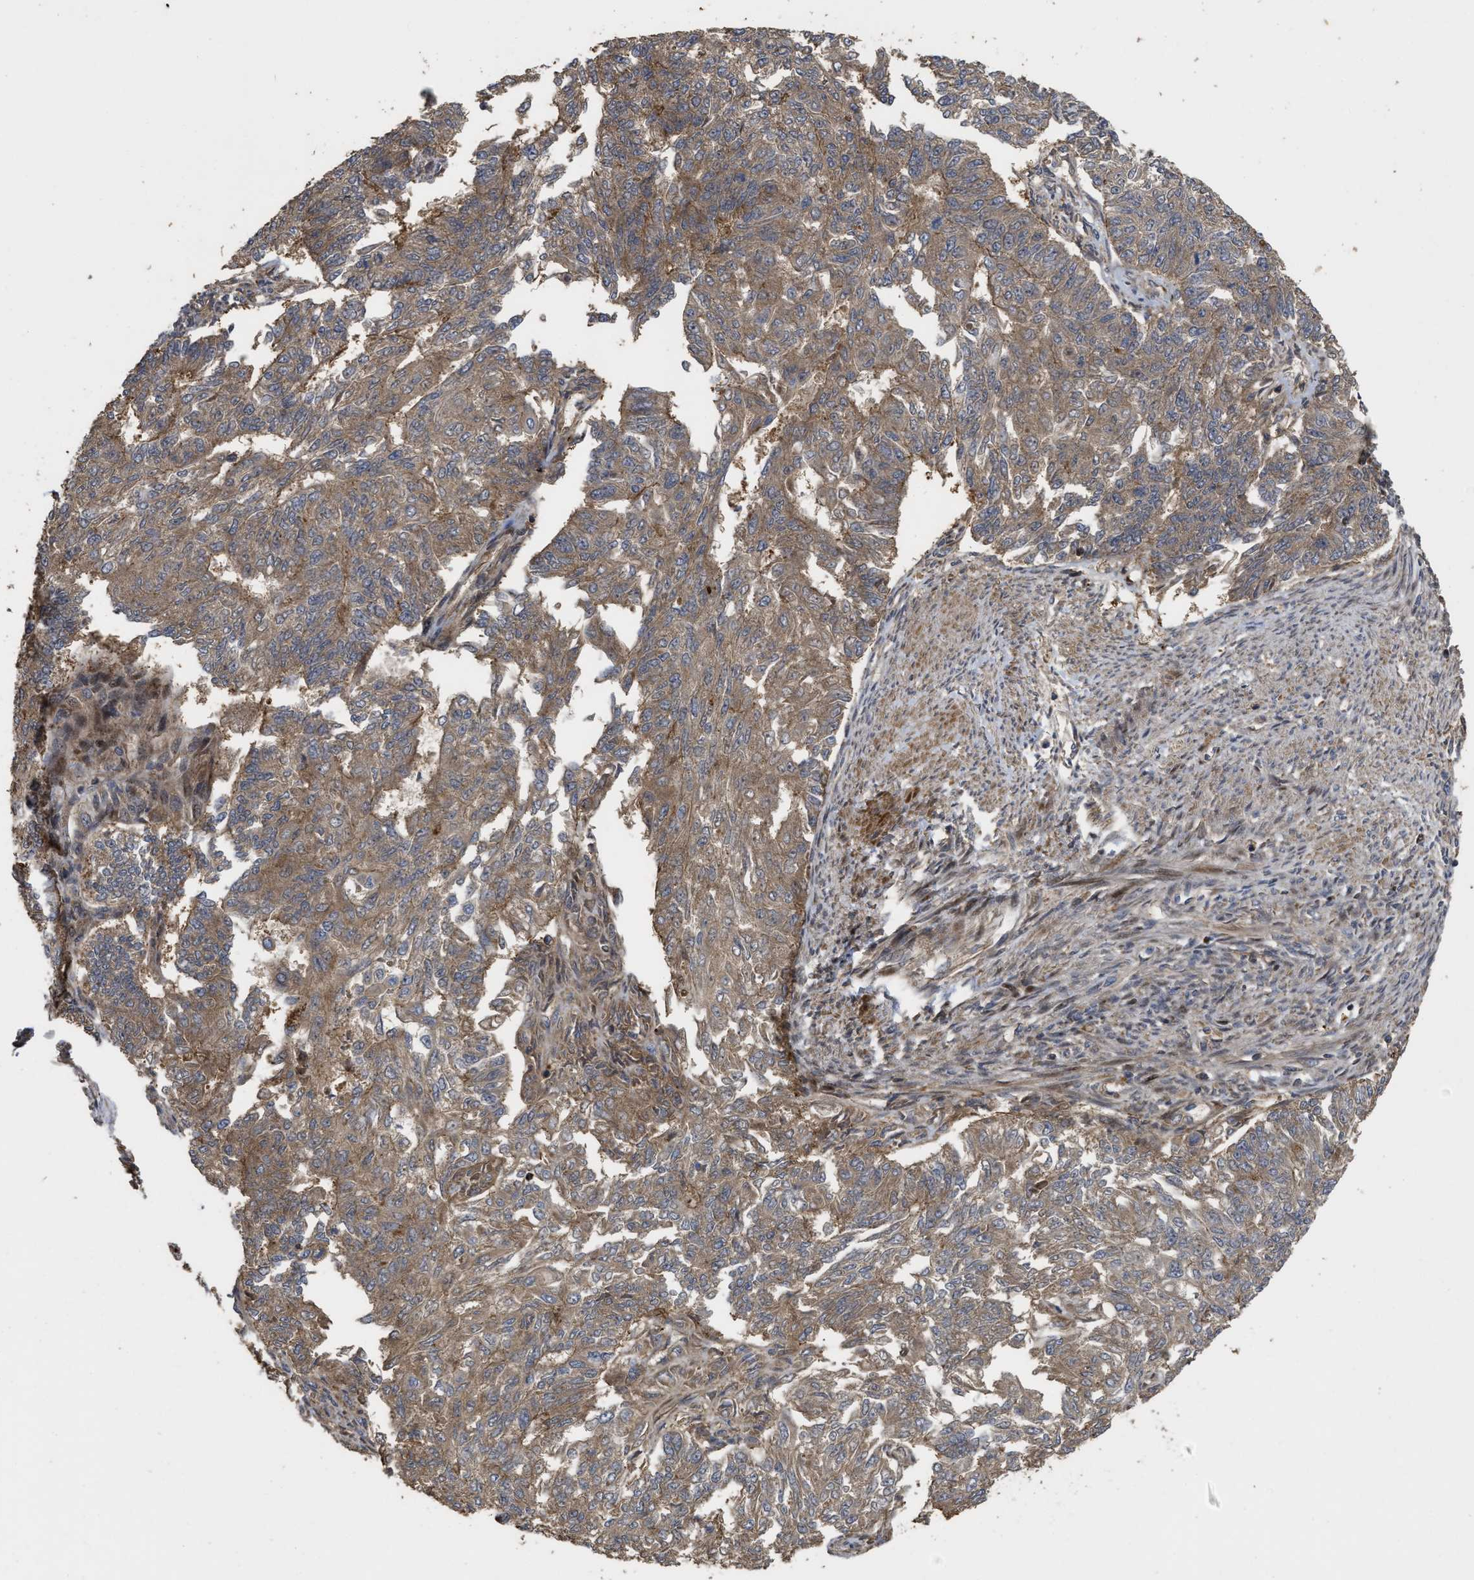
{"staining": {"intensity": "moderate", "quantity": ">75%", "location": "cytoplasmic/membranous"}, "tissue": "endometrial cancer", "cell_type": "Tumor cells", "image_type": "cancer", "snomed": [{"axis": "morphology", "description": "Adenocarcinoma, NOS"}, {"axis": "topography", "description": "Endometrium"}], "caption": "Endometrial cancer was stained to show a protein in brown. There is medium levels of moderate cytoplasmic/membranous positivity in about >75% of tumor cells.", "gene": "CBR3", "patient": {"sex": "female", "age": 32}}